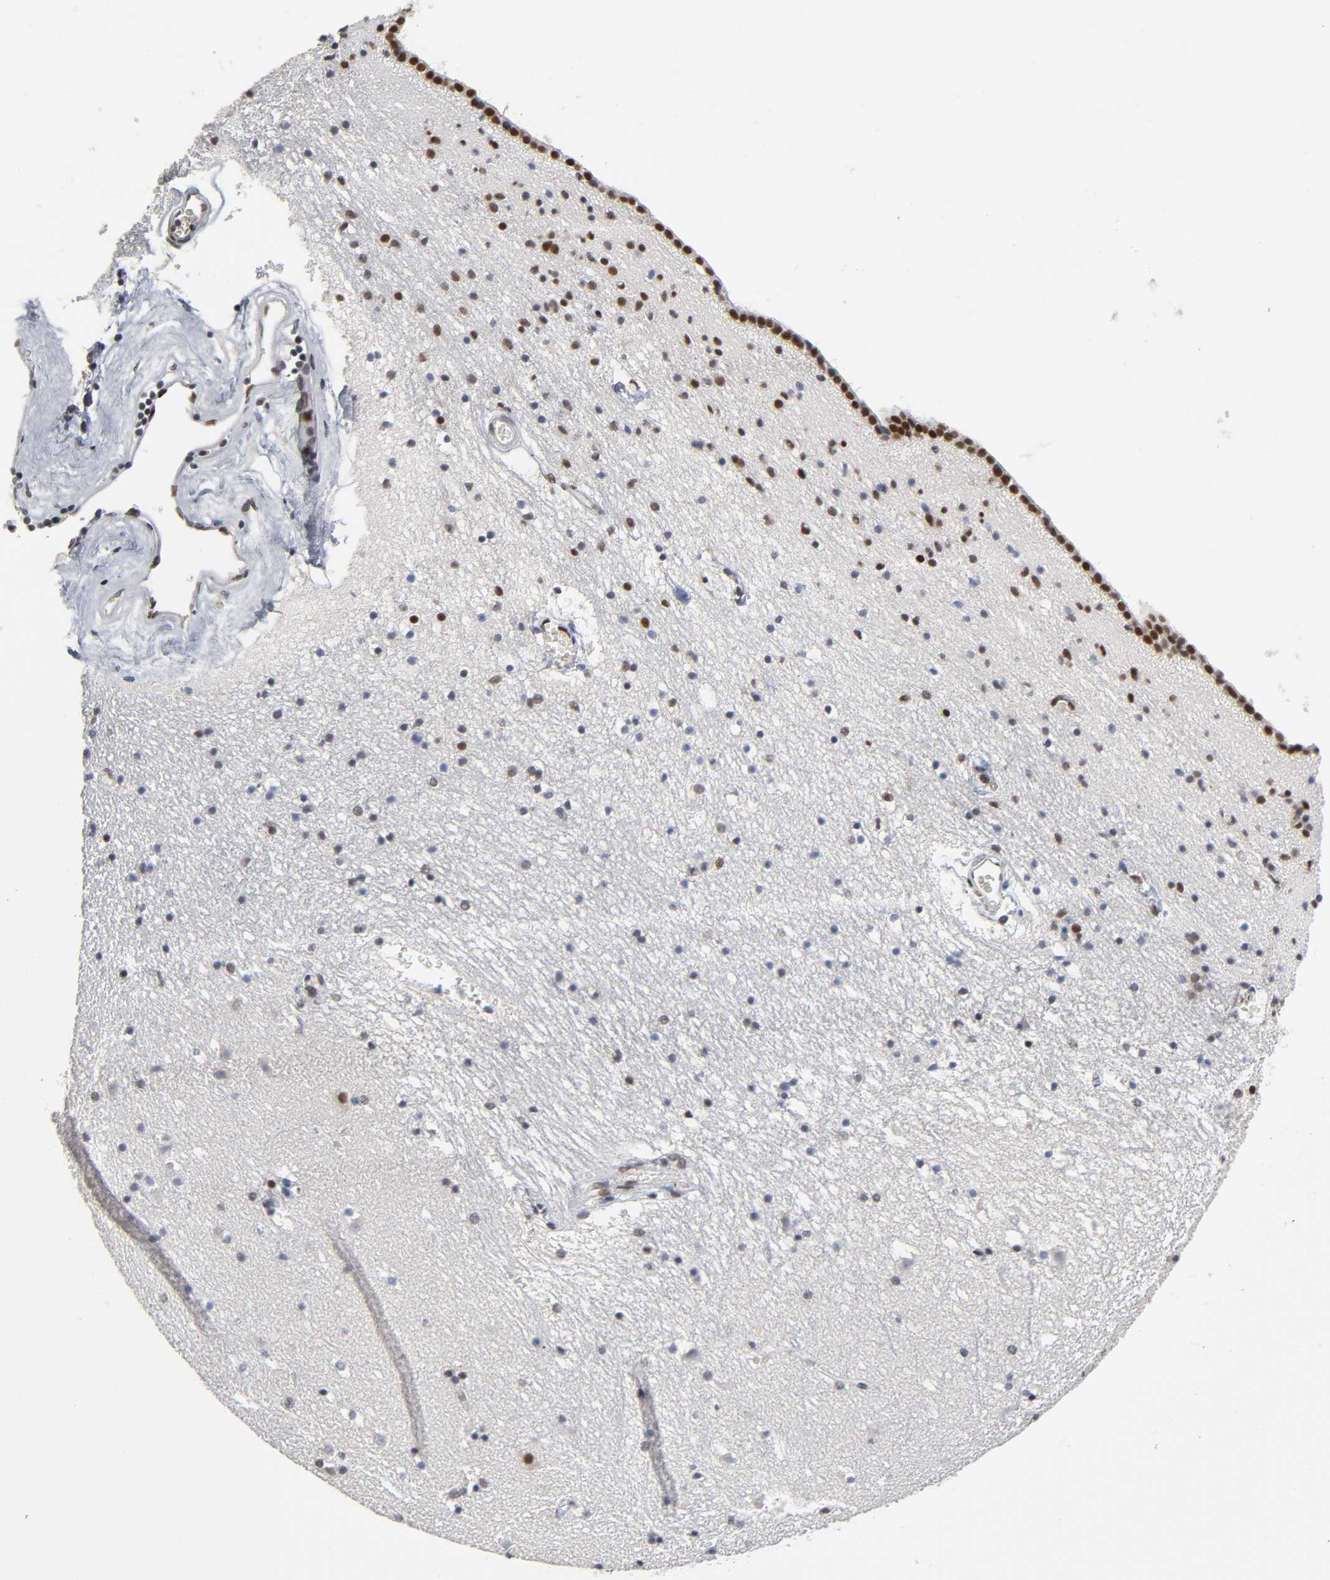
{"staining": {"intensity": "moderate", "quantity": "25%-75%", "location": "nuclear"}, "tissue": "caudate", "cell_type": "Glial cells", "image_type": "normal", "snomed": [{"axis": "morphology", "description": "Normal tissue, NOS"}, {"axis": "topography", "description": "Lateral ventricle wall"}], "caption": "IHC (DAB) staining of normal human caudate demonstrates moderate nuclear protein expression in about 25%-75% of glial cells. (Stains: DAB in brown, nuclei in blue, Microscopy: brightfield microscopy at high magnification).", "gene": "TRIM33", "patient": {"sex": "male", "age": 45}}